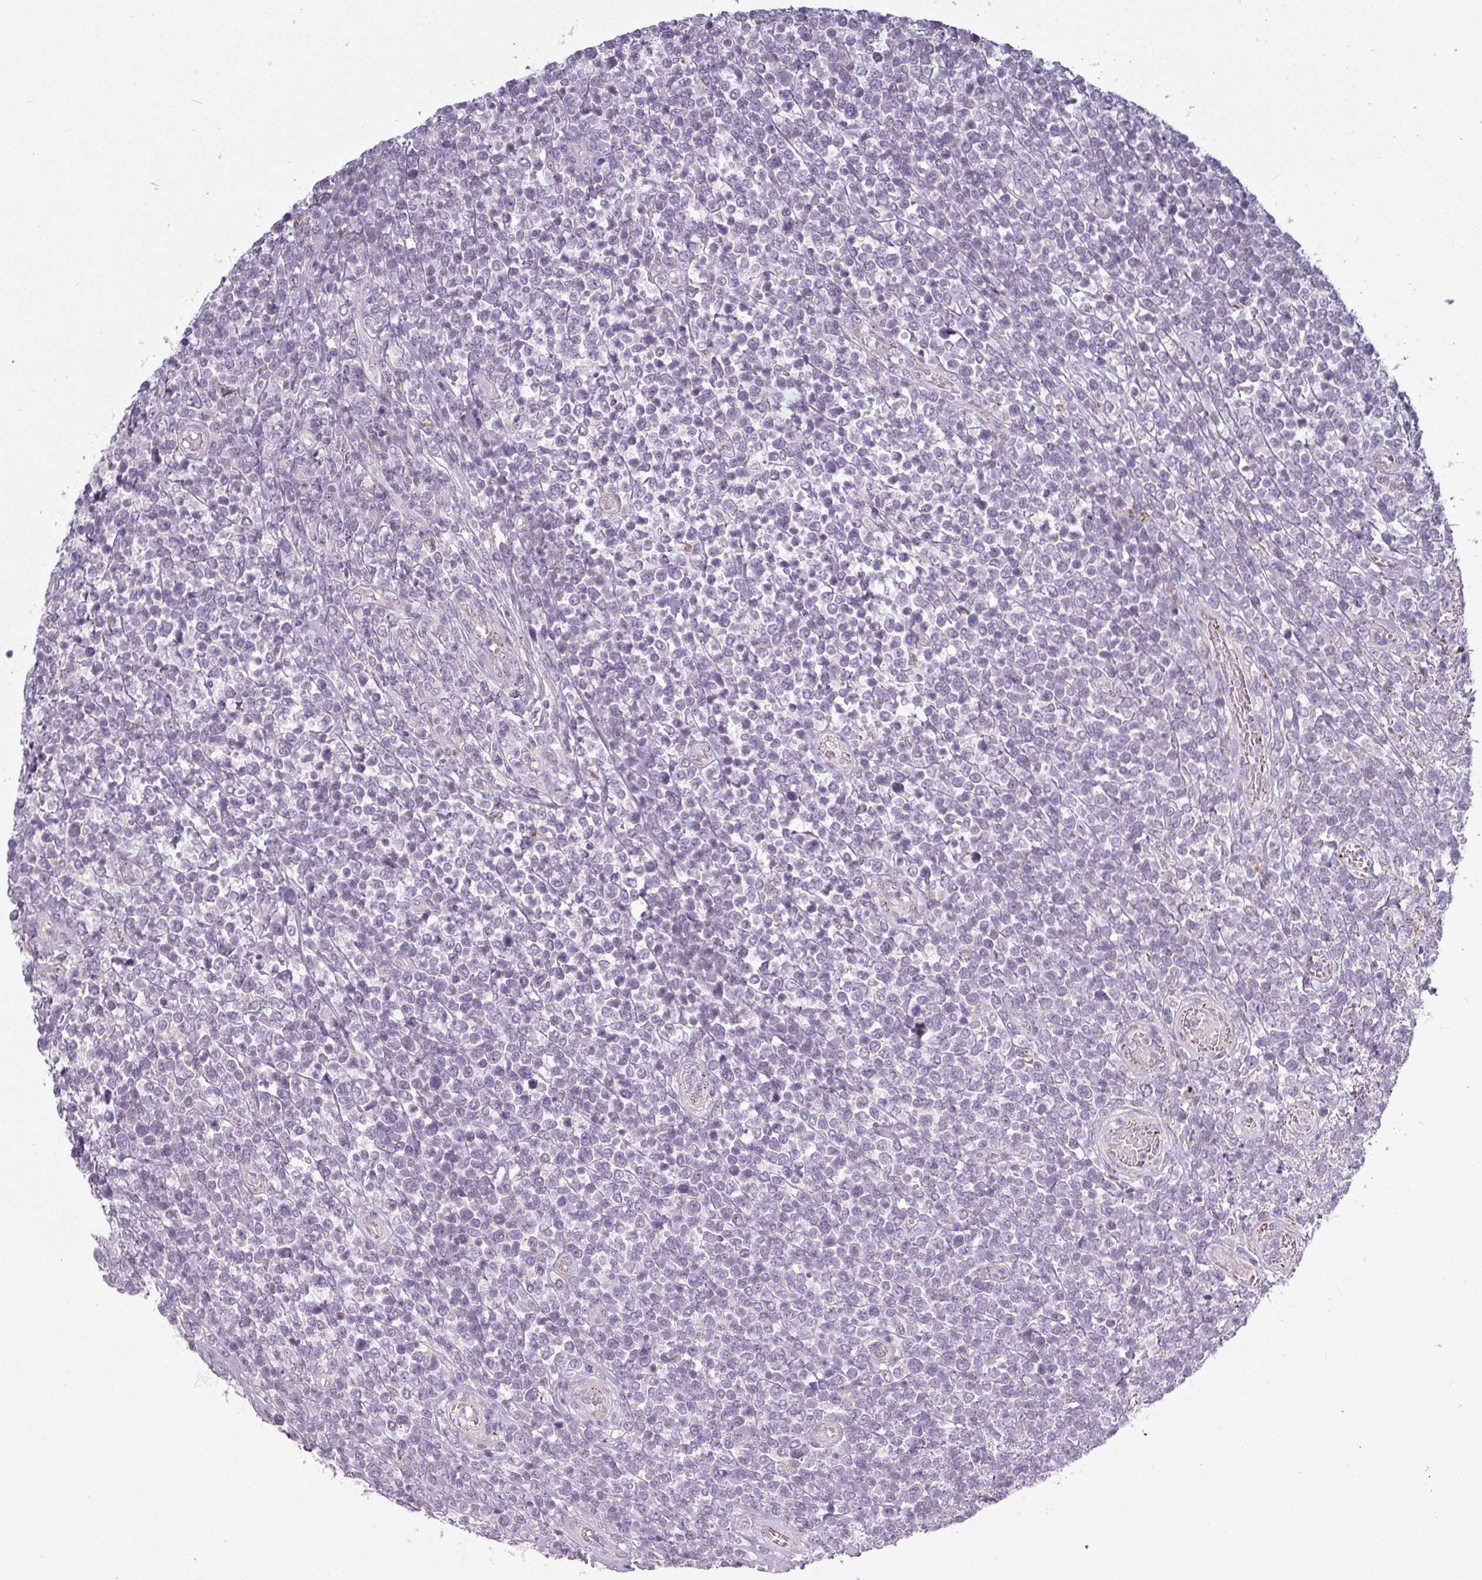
{"staining": {"intensity": "negative", "quantity": "none", "location": "none"}, "tissue": "lymphoma", "cell_type": "Tumor cells", "image_type": "cancer", "snomed": [{"axis": "morphology", "description": "Malignant lymphoma, non-Hodgkin's type, High grade"}, {"axis": "topography", "description": "Soft tissue"}], "caption": "Human high-grade malignant lymphoma, non-Hodgkin's type stained for a protein using immunohistochemistry displays no staining in tumor cells.", "gene": "C2orf16", "patient": {"sex": "female", "age": 56}}